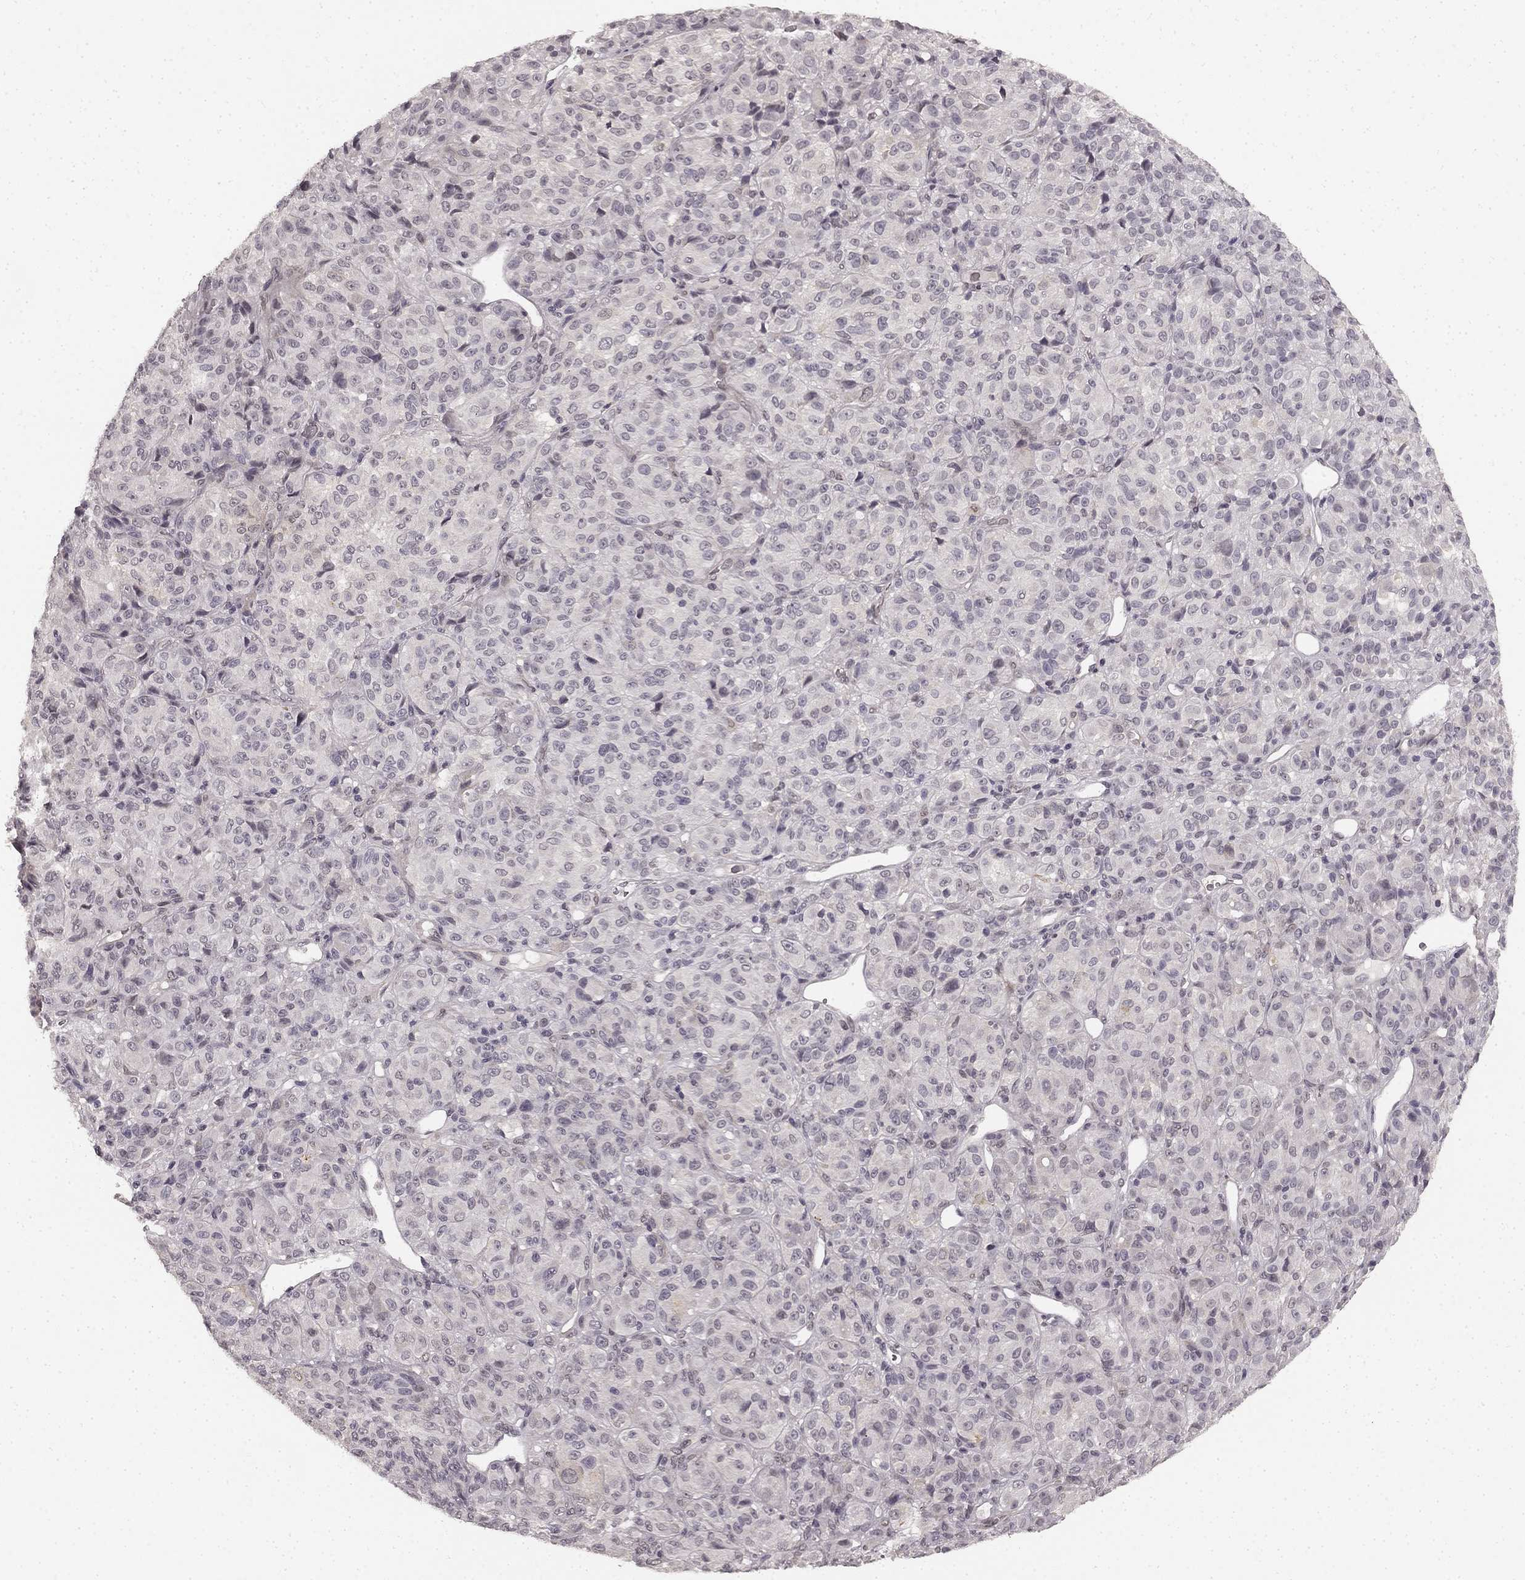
{"staining": {"intensity": "negative", "quantity": "none", "location": "none"}, "tissue": "melanoma", "cell_type": "Tumor cells", "image_type": "cancer", "snomed": [{"axis": "morphology", "description": "Malignant melanoma, Metastatic site"}, {"axis": "topography", "description": "Brain"}], "caption": "Malignant melanoma (metastatic site) stained for a protein using IHC displays no expression tumor cells.", "gene": "HCN4", "patient": {"sex": "female", "age": 56}}